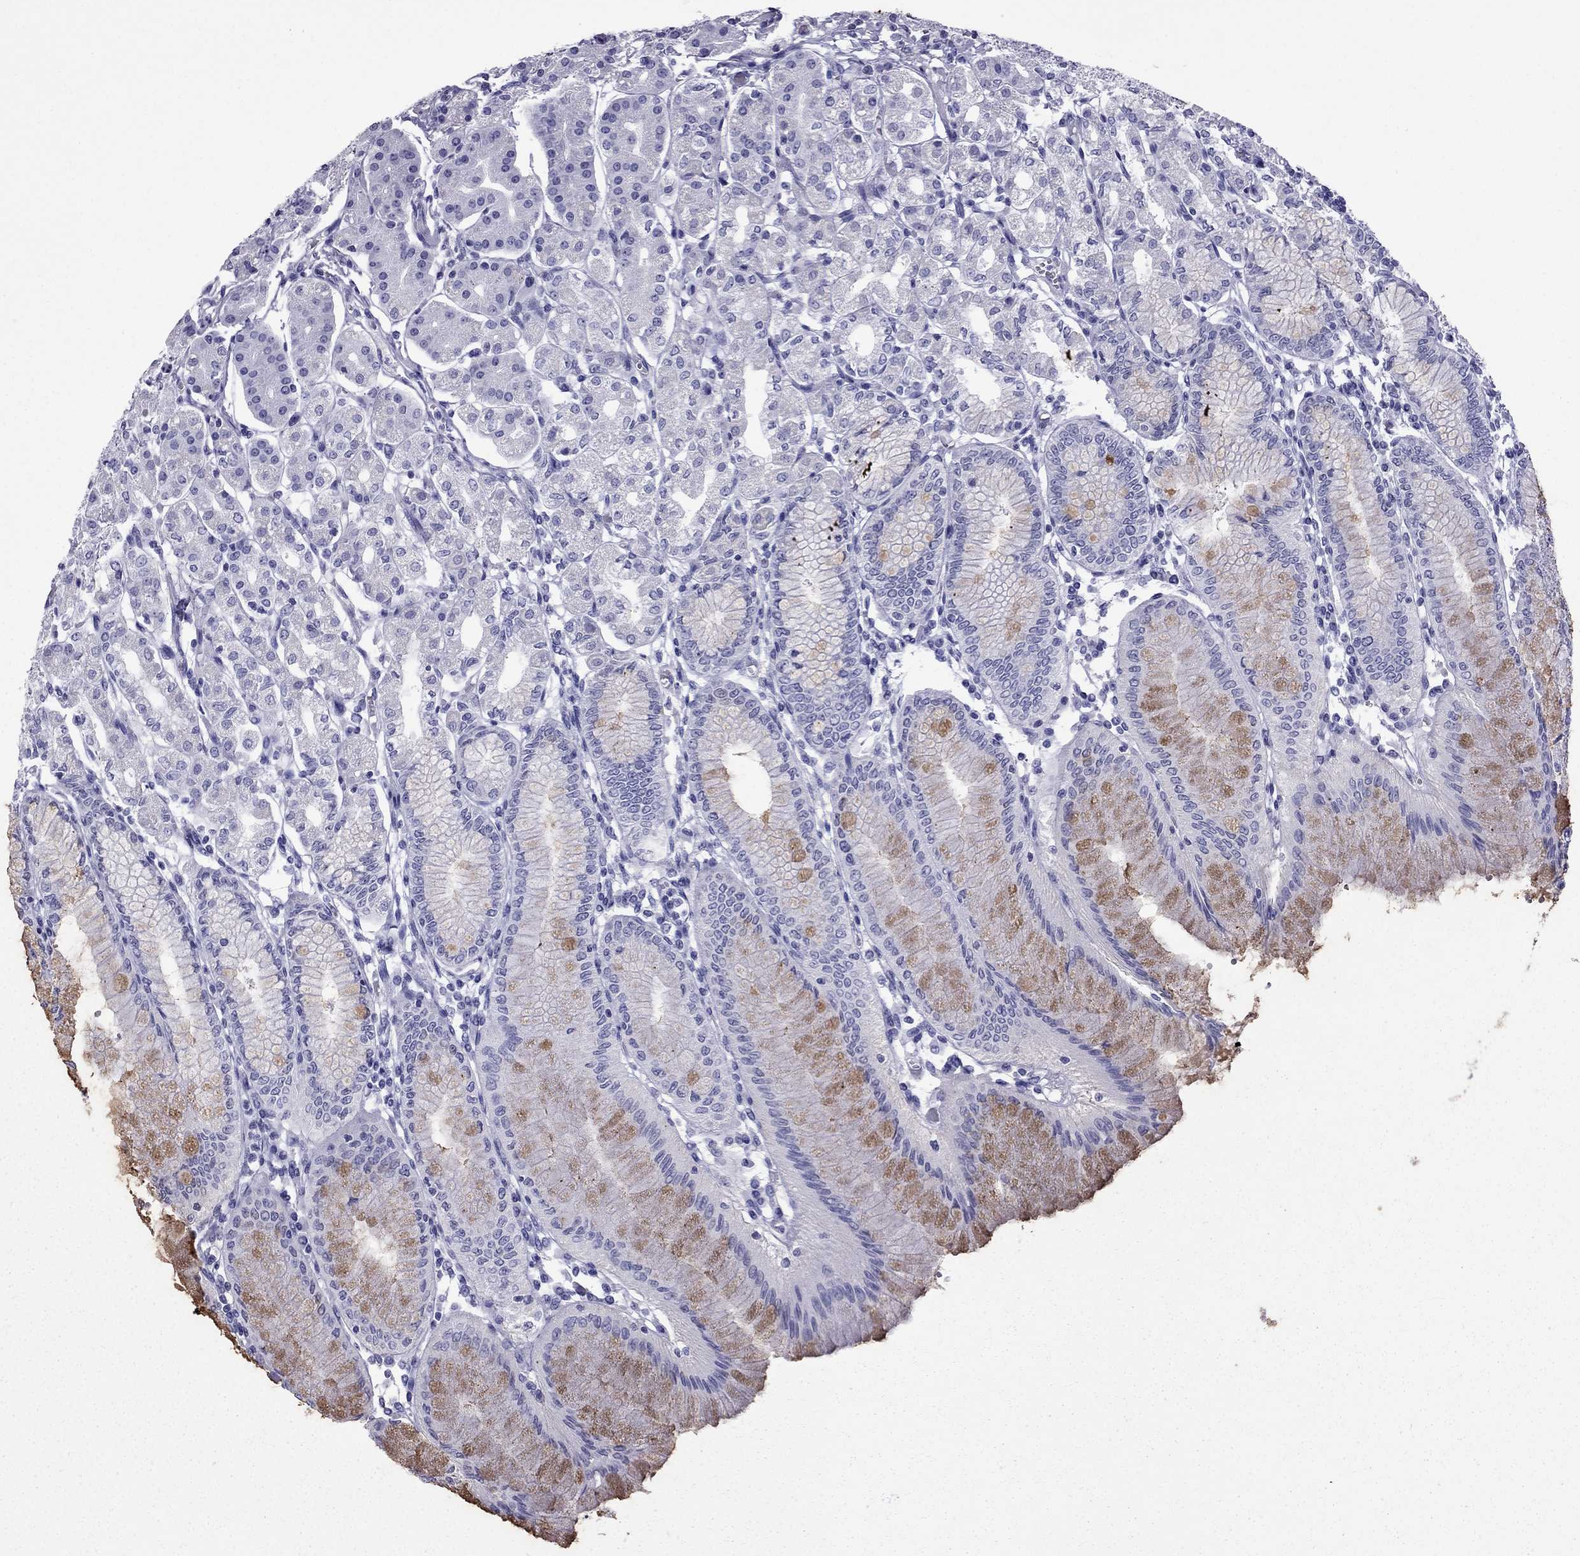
{"staining": {"intensity": "weak", "quantity": "<25%", "location": "cytoplasmic/membranous"}, "tissue": "stomach", "cell_type": "Glandular cells", "image_type": "normal", "snomed": [{"axis": "morphology", "description": "Normal tissue, NOS"}, {"axis": "topography", "description": "Skeletal muscle"}, {"axis": "topography", "description": "Stomach"}], "caption": "A photomicrograph of stomach stained for a protein reveals no brown staining in glandular cells. (Brightfield microscopy of DAB immunohistochemistry (IHC) at high magnification).", "gene": "TFF3", "patient": {"sex": "female", "age": 57}}